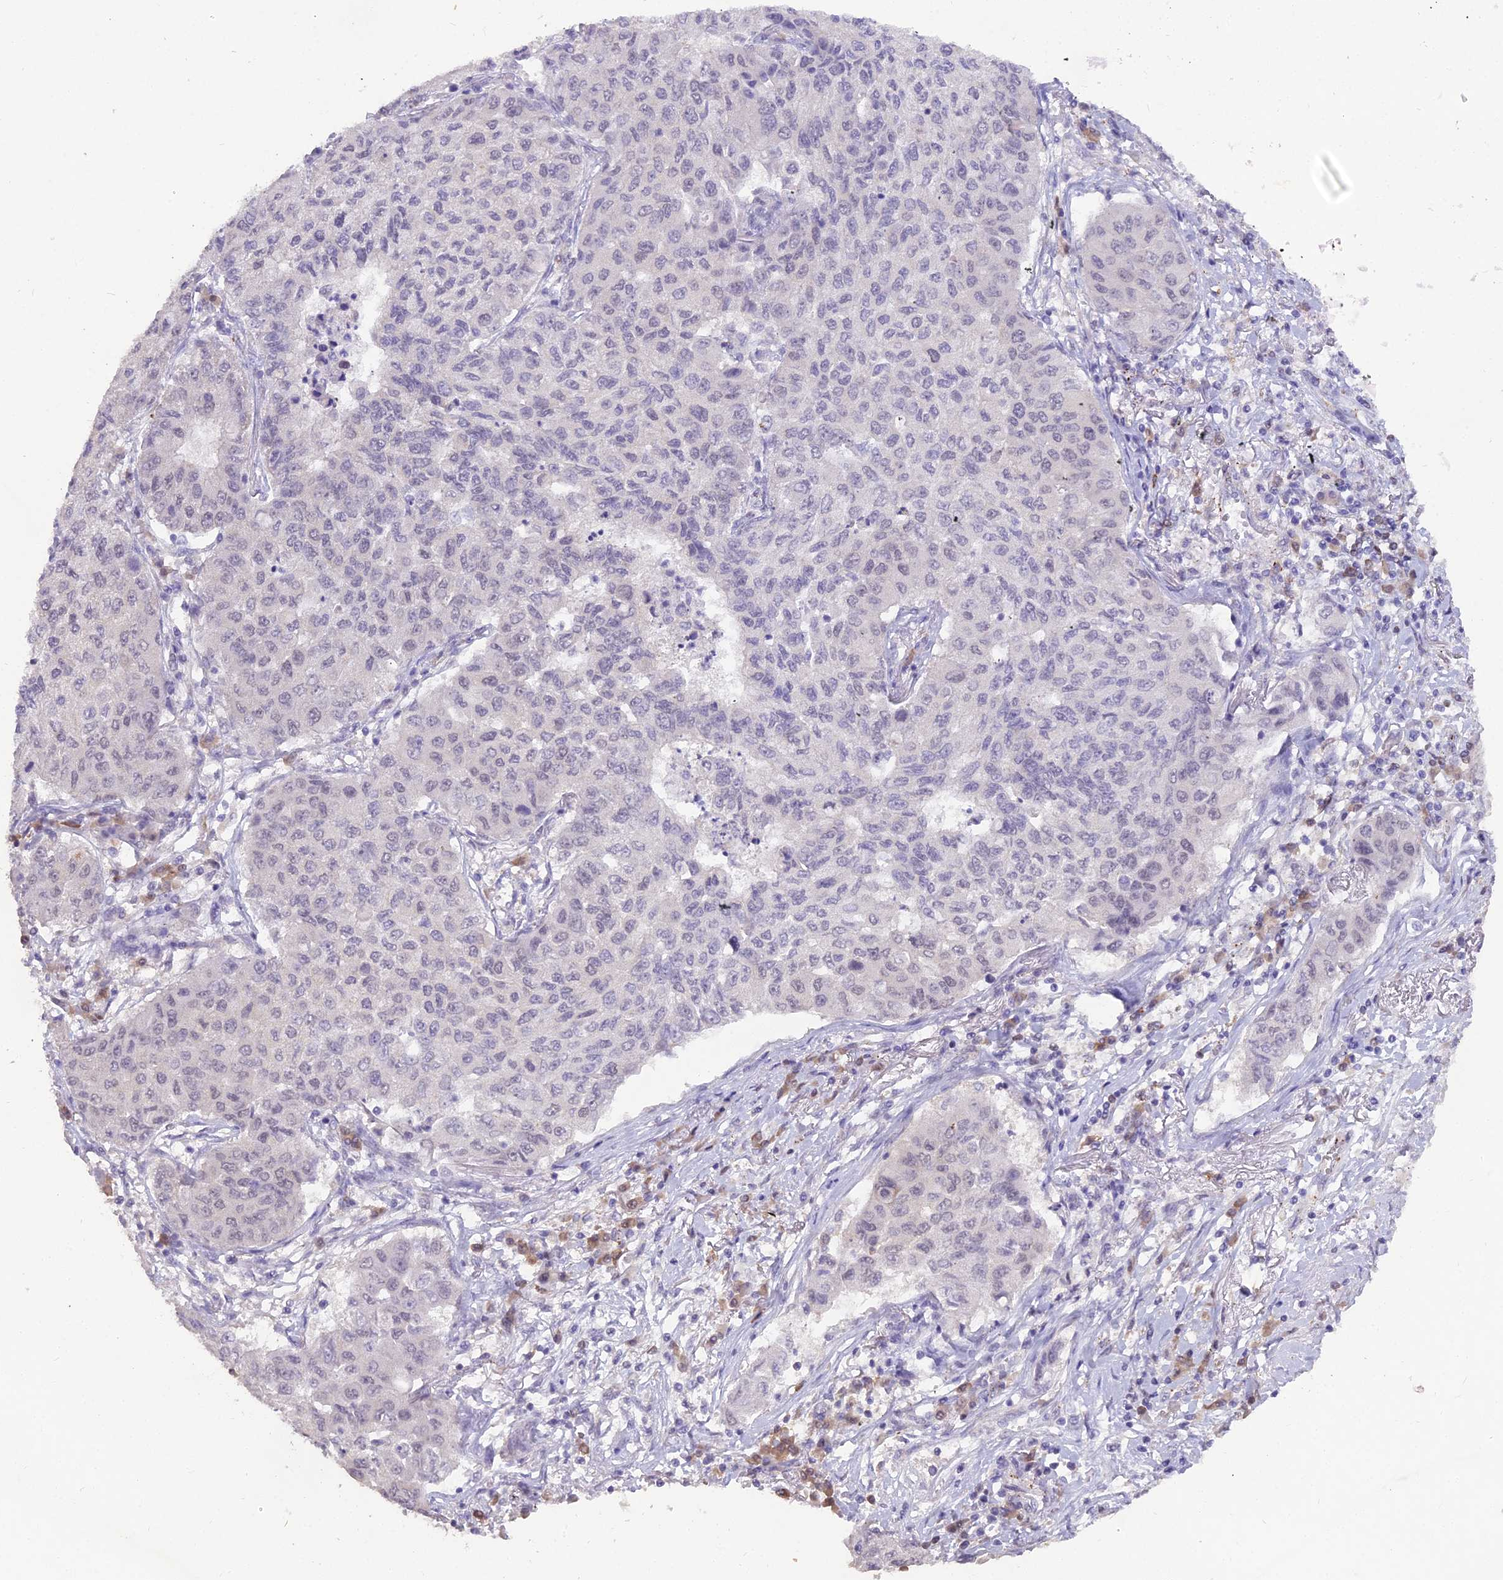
{"staining": {"intensity": "negative", "quantity": "none", "location": "none"}, "tissue": "lung cancer", "cell_type": "Tumor cells", "image_type": "cancer", "snomed": [{"axis": "morphology", "description": "Squamous cell carcinoma, NOS"}, {"axis": "topography", "description": "Lung"}], "caption": "Immunohistochemical staining of human lung cancer displays no significant staining in tumor cells.", "gene": "BLNK", "patient": {"sex": "male", "age": 74}}